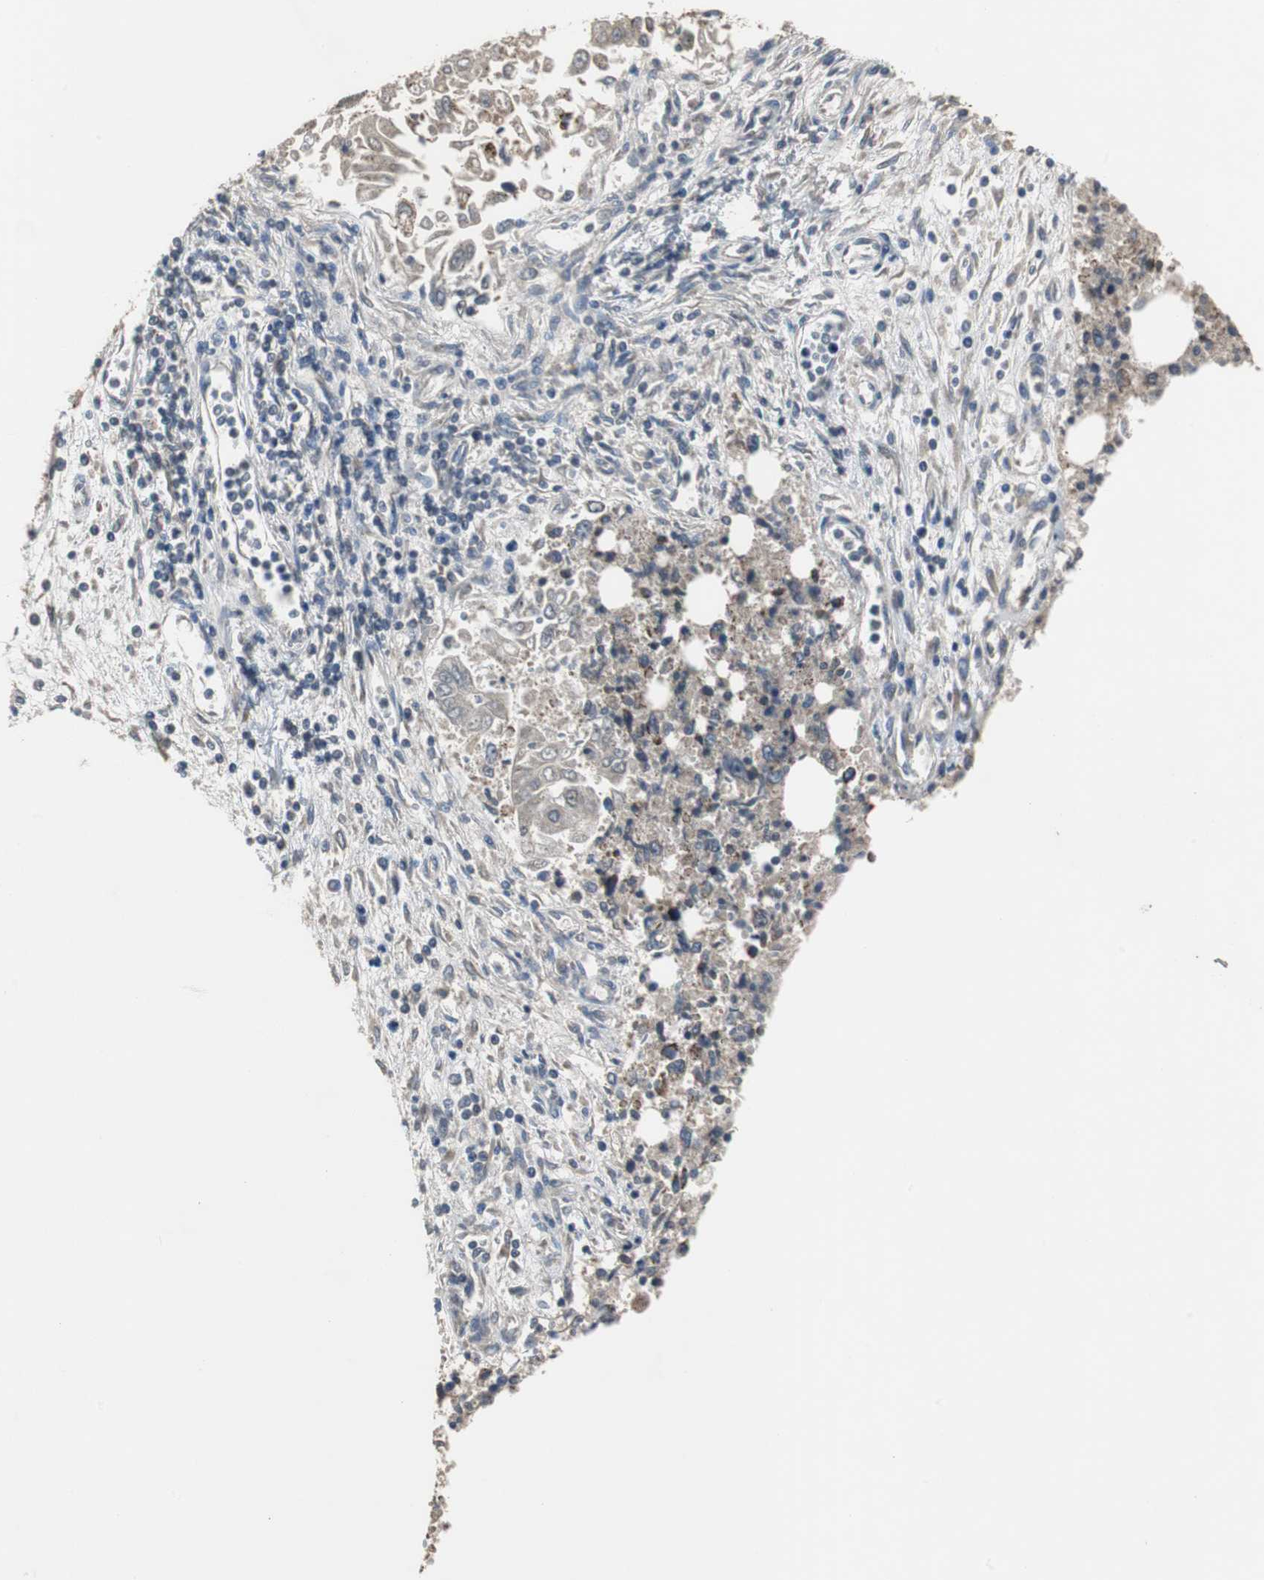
{"staining": {"intensity": "negative", "quantity": "none", "location": "none"}, "tissue": "lung cancer", "cell_type": "Tumor cells", "image_type": "cancer", "snomed": [{"axis": "morphology", "description": "Adenocarcinoma, NOS"}, {"axis": "topography", "description": "Lung"}], "caption": "Immunohistochemical staining of adenocarcinoma (lung) reveals no significant staining in tumor cells.", "gene": "MYT1", "patient": {"sex": "male", "age": 84}}